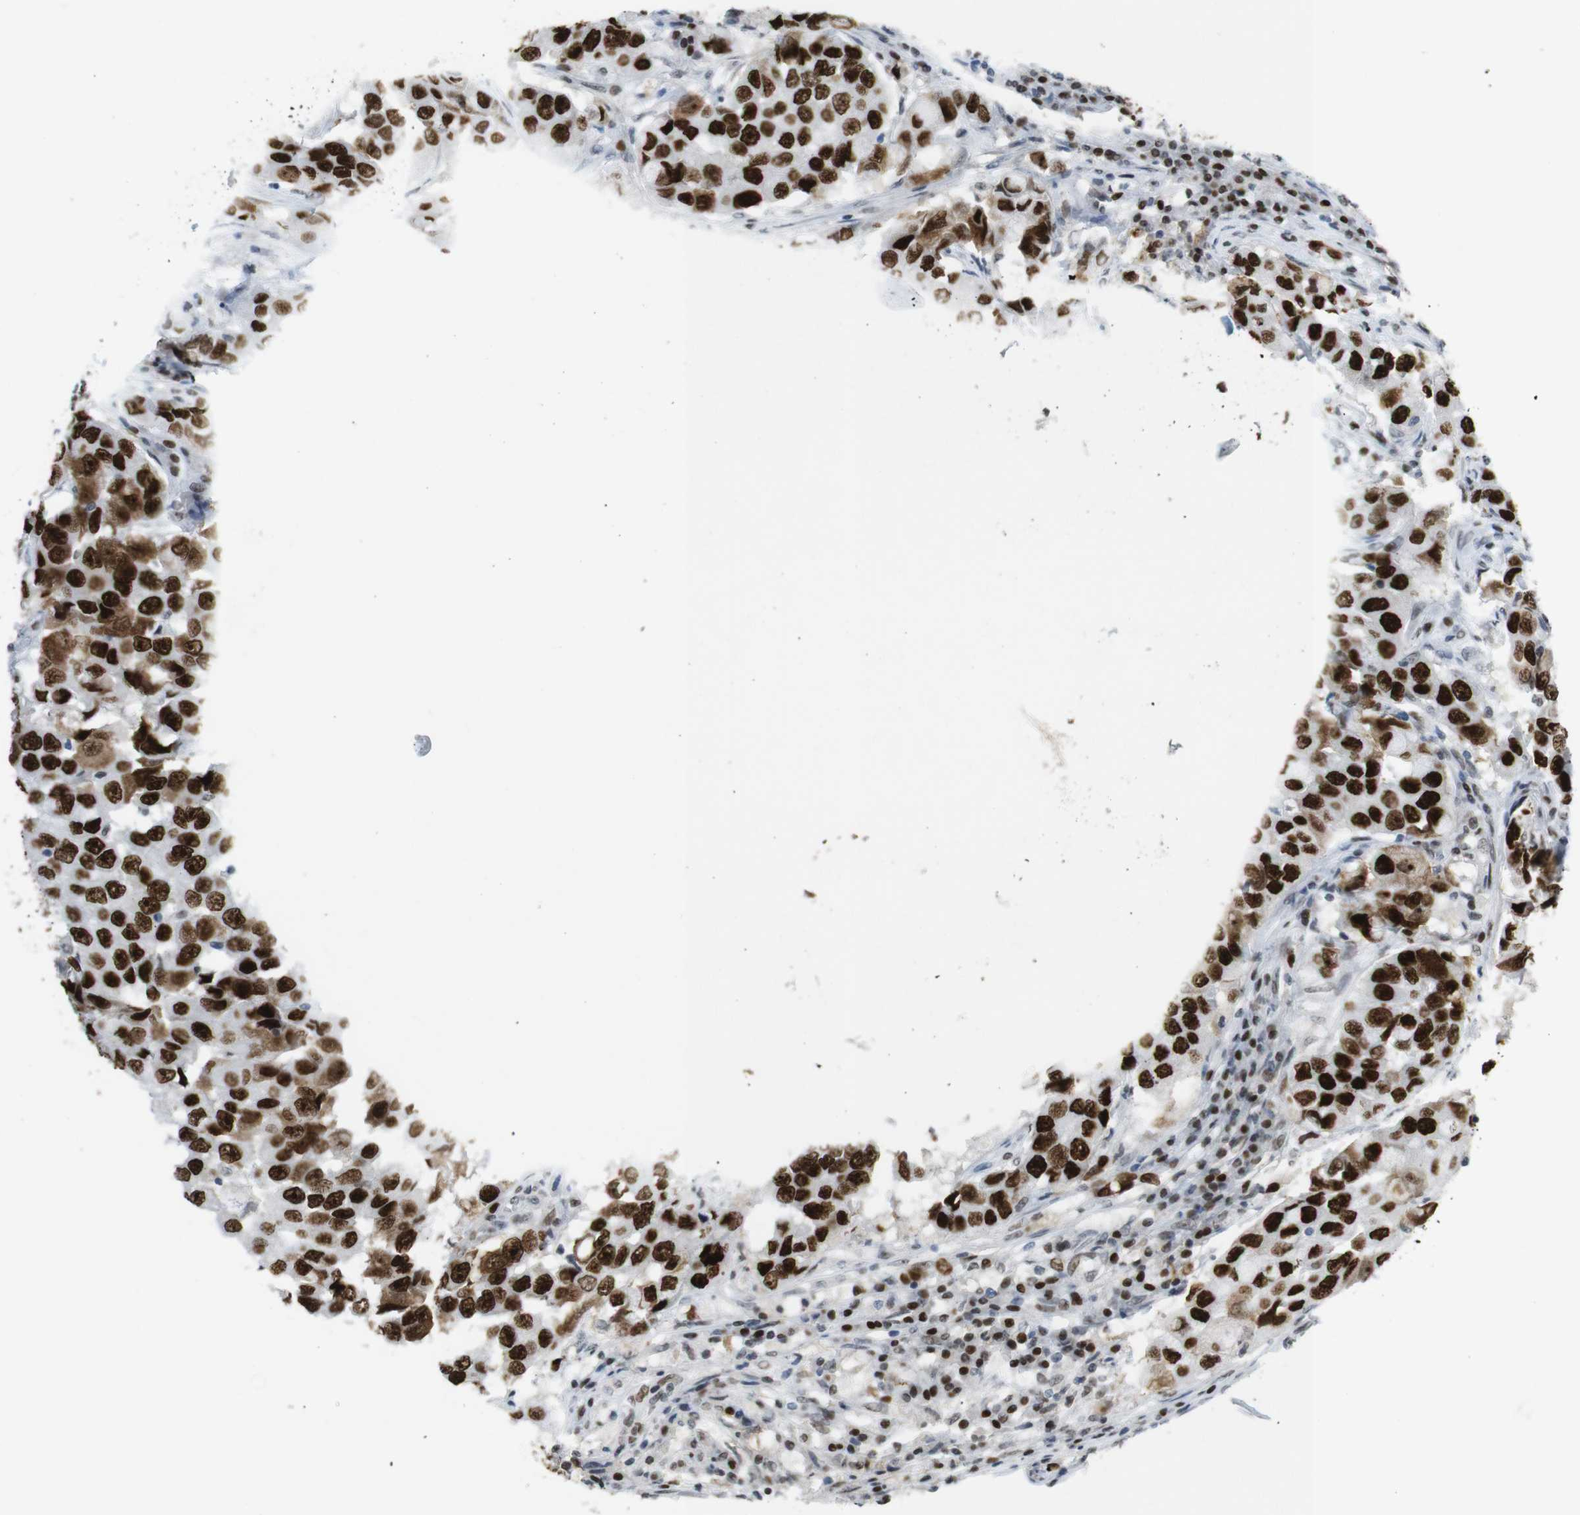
{"staining": {"intensity": "strong", "quantity": ">75%", "location": "nuclear"}, "tissue": "breast cancer", "cell_type": "Tumor cells", "image_type": "cancer", "snomed": [{"axis": "morphology", "description": "Duct carcinoma"}, {"axis": "topography", "description": "Breast"}], "caption": "Immunohistochemistry (IHC) (DAB (3,3'-diaminobenzidine)) staining of breast cancer (intraductal carcinoma) shows strong nuclear protein expression in about >75% of tumor cells.", "gene": "RIOX2", "patient": {"sex": "female", "age": 27}}